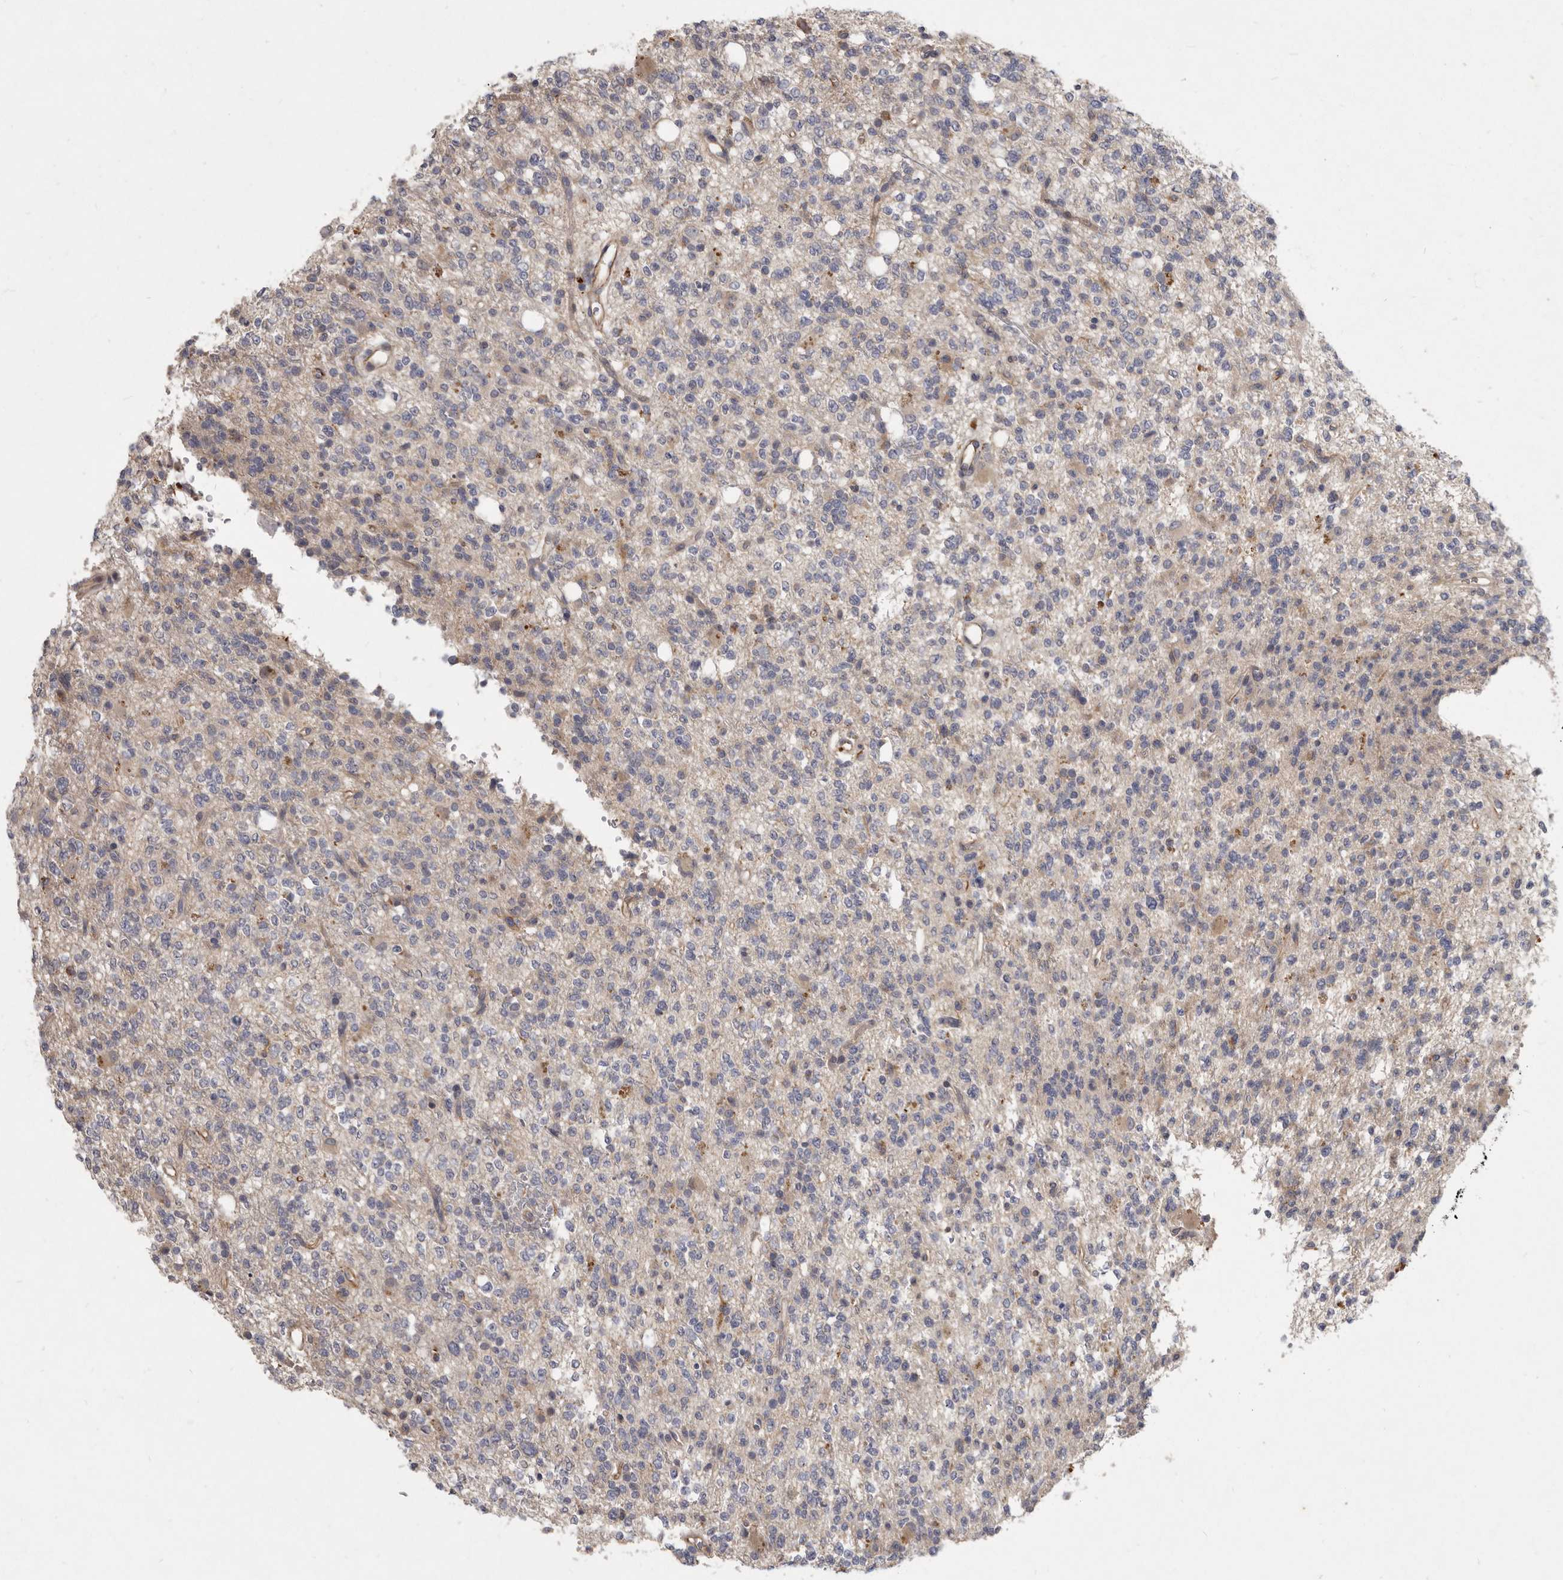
{"staining": {"intensity": "negative", "quantity": "none", "location": "none"}, "tissue": "glioma", "cell_type": "Tumor cells", "image_type": "cancer", "snomed": [{"axis": "morphology", "description": "Glioma, malignant, High grade"}, {"axis": "topography", "description": "Brain"}], "caption": "High power microscopy histopathology image of an immunohistochemistry histopathology image of high-grade glioma (malignant), revealing no significant positivity in tumor cells.", "gene": "SLC22A1", "patient": {"sex": "female", "age": 62}}